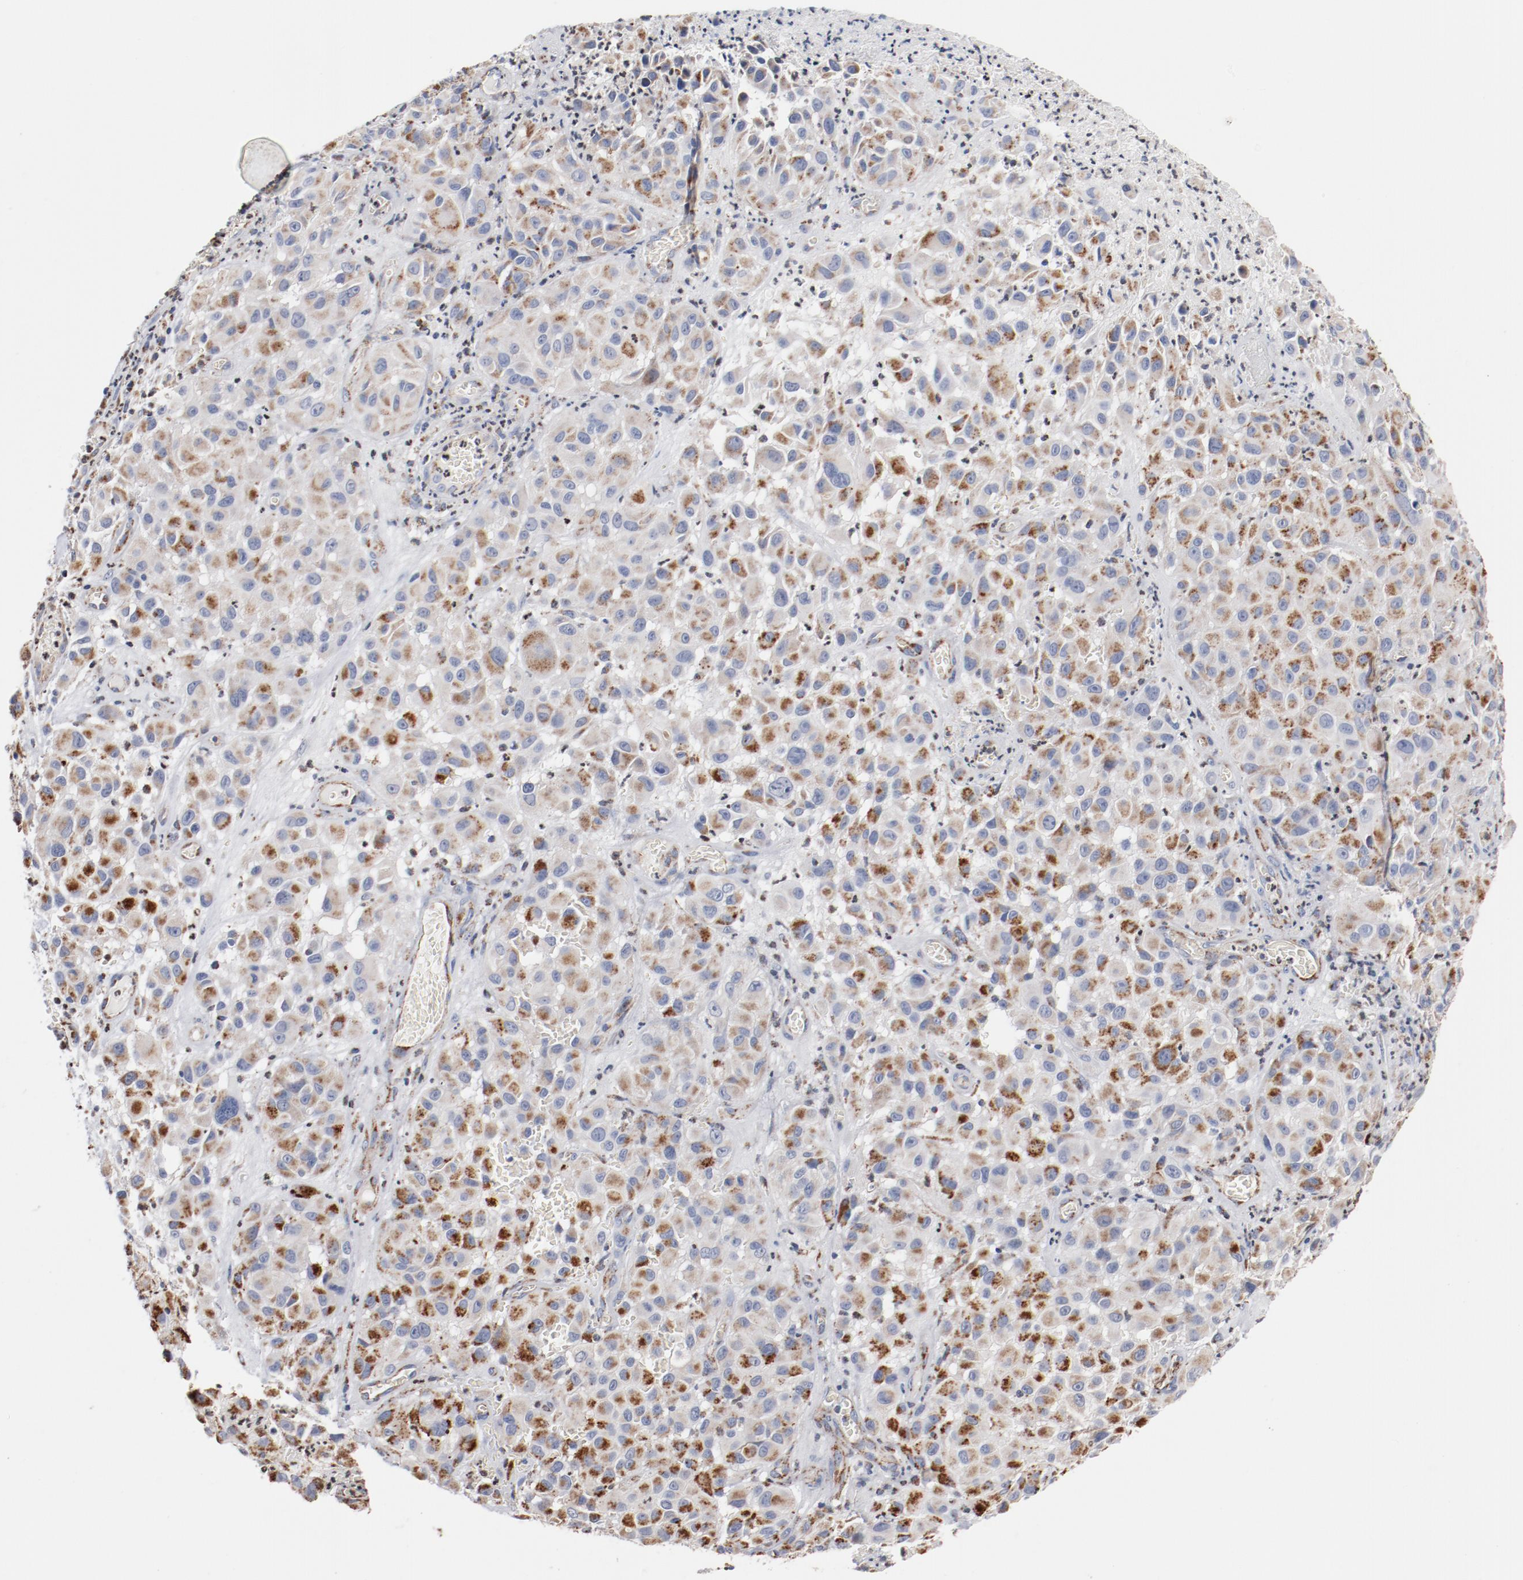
{"staining": {"intensity": "strong", "quantity": ">75%", "location": "cytoplasmic/membranous"}, "tissue": "melanoma", "cell_type": "Tumor cells", "image_type": "cancer", "snomed": [{"axis": "morphology", "description": "Malignant melanoma, NOS"}, {"axis": "topography", "description": "Skin"}], "caption": "Tumor cells display high levels of strong cytoplasmic/membranous expression in approximately >75% of cells in human malignant melanoma. The protein is shown in brown color, while the nuclei are stained blue.", "gene": "NDUFS4", "patient": {"sex": "female", "age": 21}}